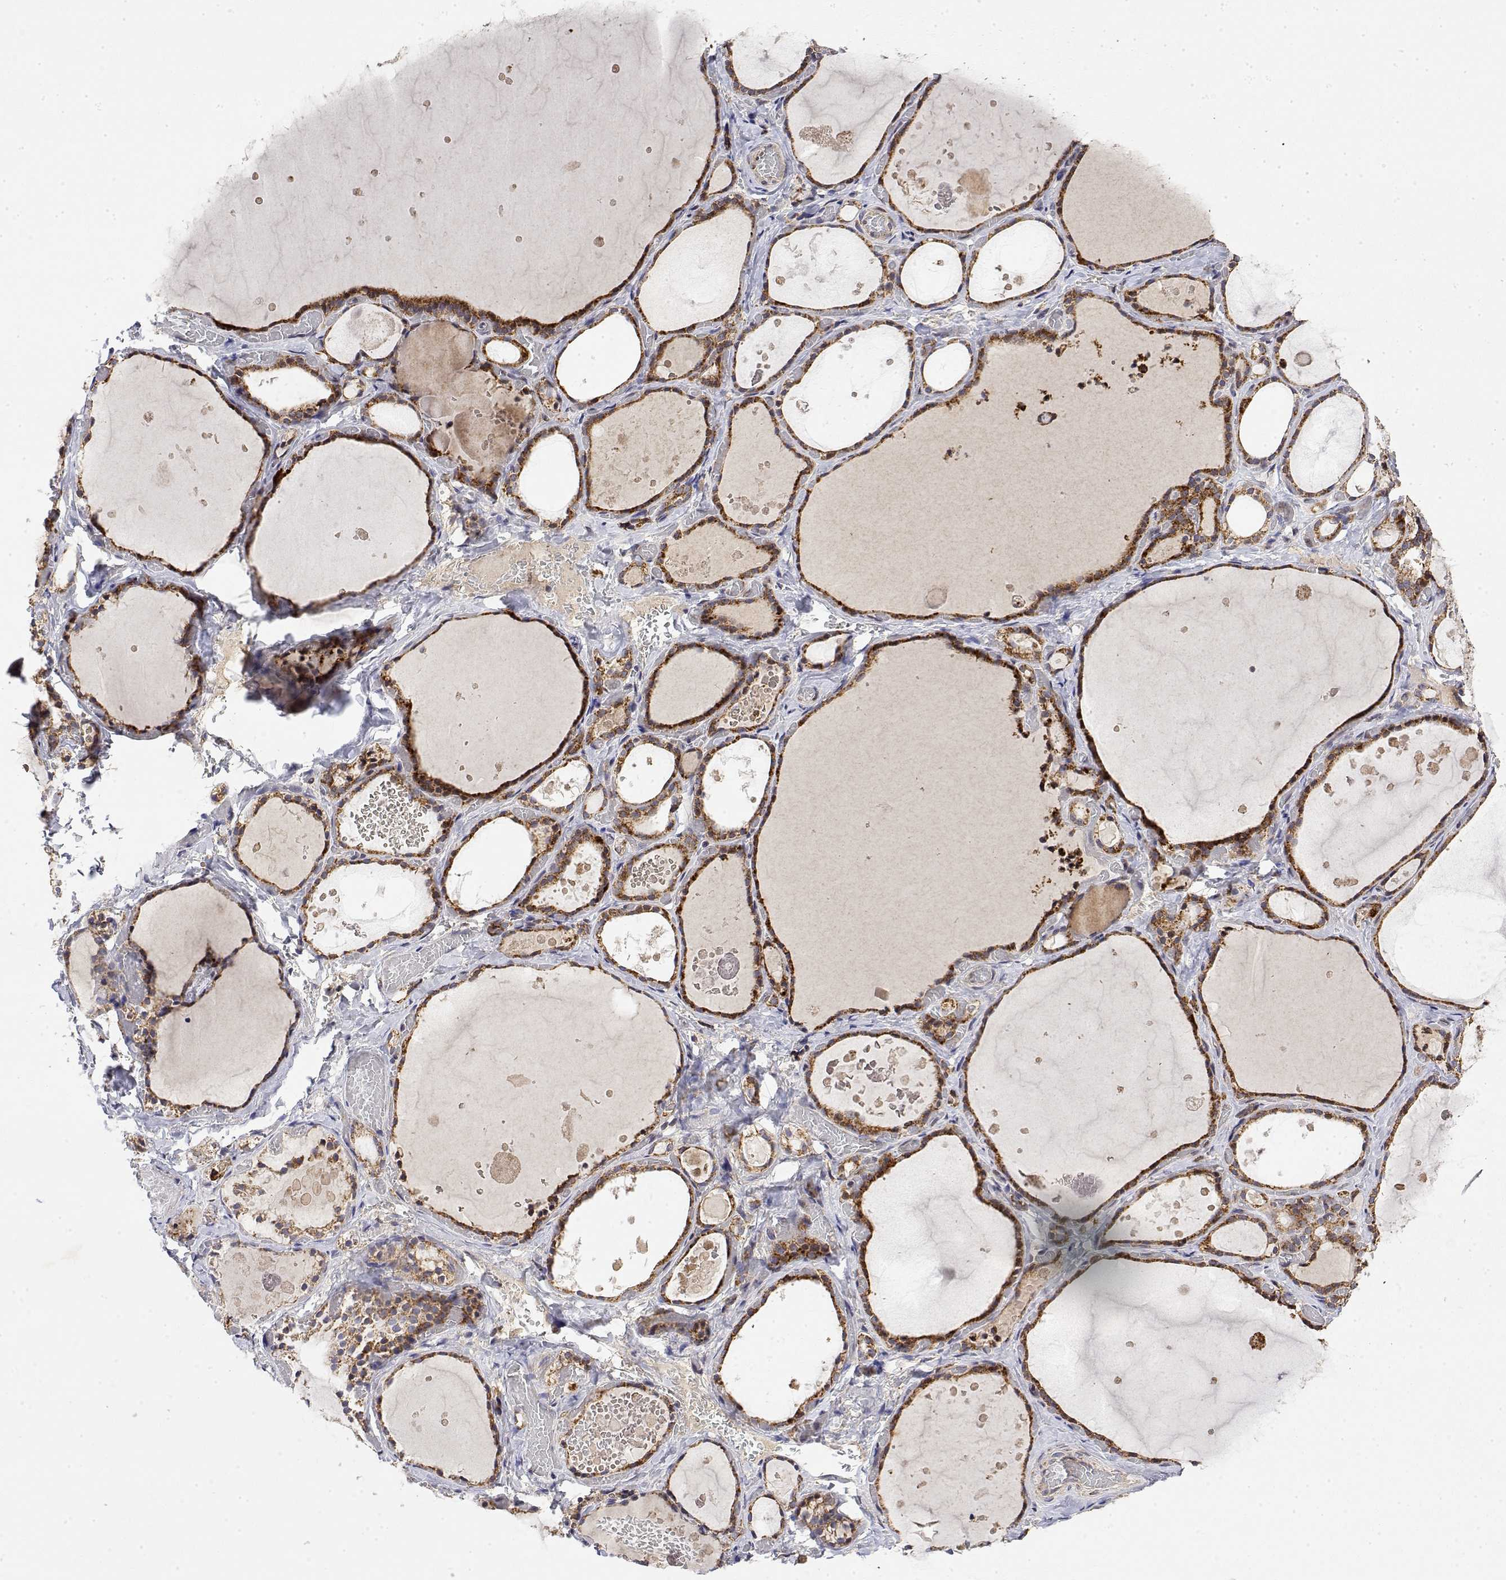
{"staining": {"intensity": "strong", "quantity": "25%-75%", "location": "cytoplasmic/membranous"}, "tissue": "thyroid gland", "cell_type": "Glandular cells", "image_type": "normal", "snomed": [{"axis": "morphology", "description": "Normal tissue, NOS"}, {"axis": "topography", "description": "Thyroid gland"}], "caption": "Brown immunohistochemical staining in normal thyroid gland reveals strong cytoplasmic/membranous expression in approximately 25%-75% of glandular cells. (brown staining indicates protein expression, while blue staining denotes nuclei).", "gene": "GADD45GIP1", "patient": {"sex": "female", "age": 56}}